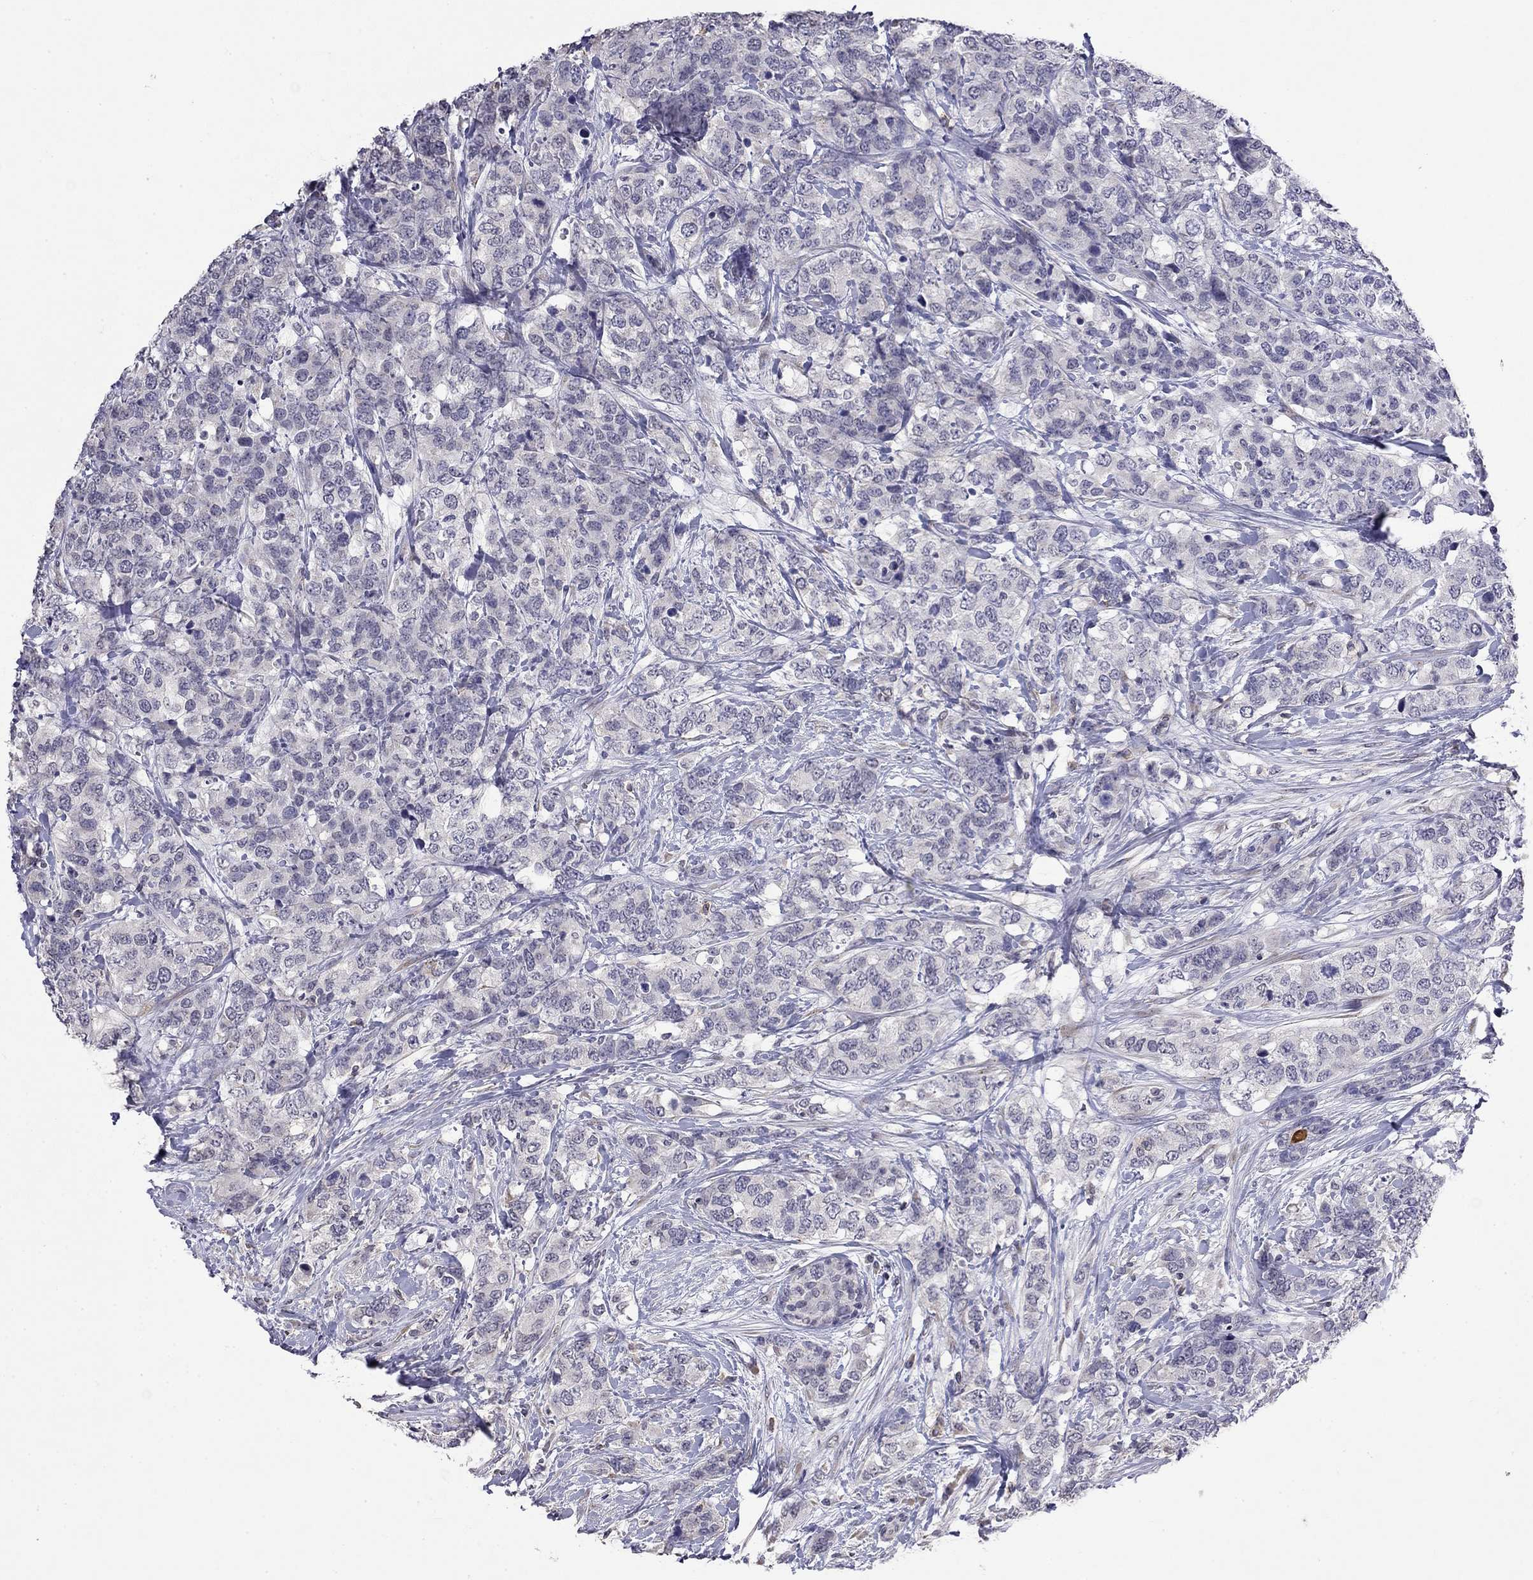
{"staining": {"intensity": "negative", "quantity": "none", "location": "none"}, "tissue": "breast cancer", "cell_type": "Tumor cells", "image_type": "cancer", "snomed": [{"axis": "morphology", "description": "Lobular carcinoma"}, {"axis": "topography", "description": "Breast"}], "caption": "IHC image of neoplastic tissue: human breast cancer stained with DAB exhibits no significant protein staining in tumor cells.", "gene": "WNK3", "patient": {"sex": "female", "age": 59}}